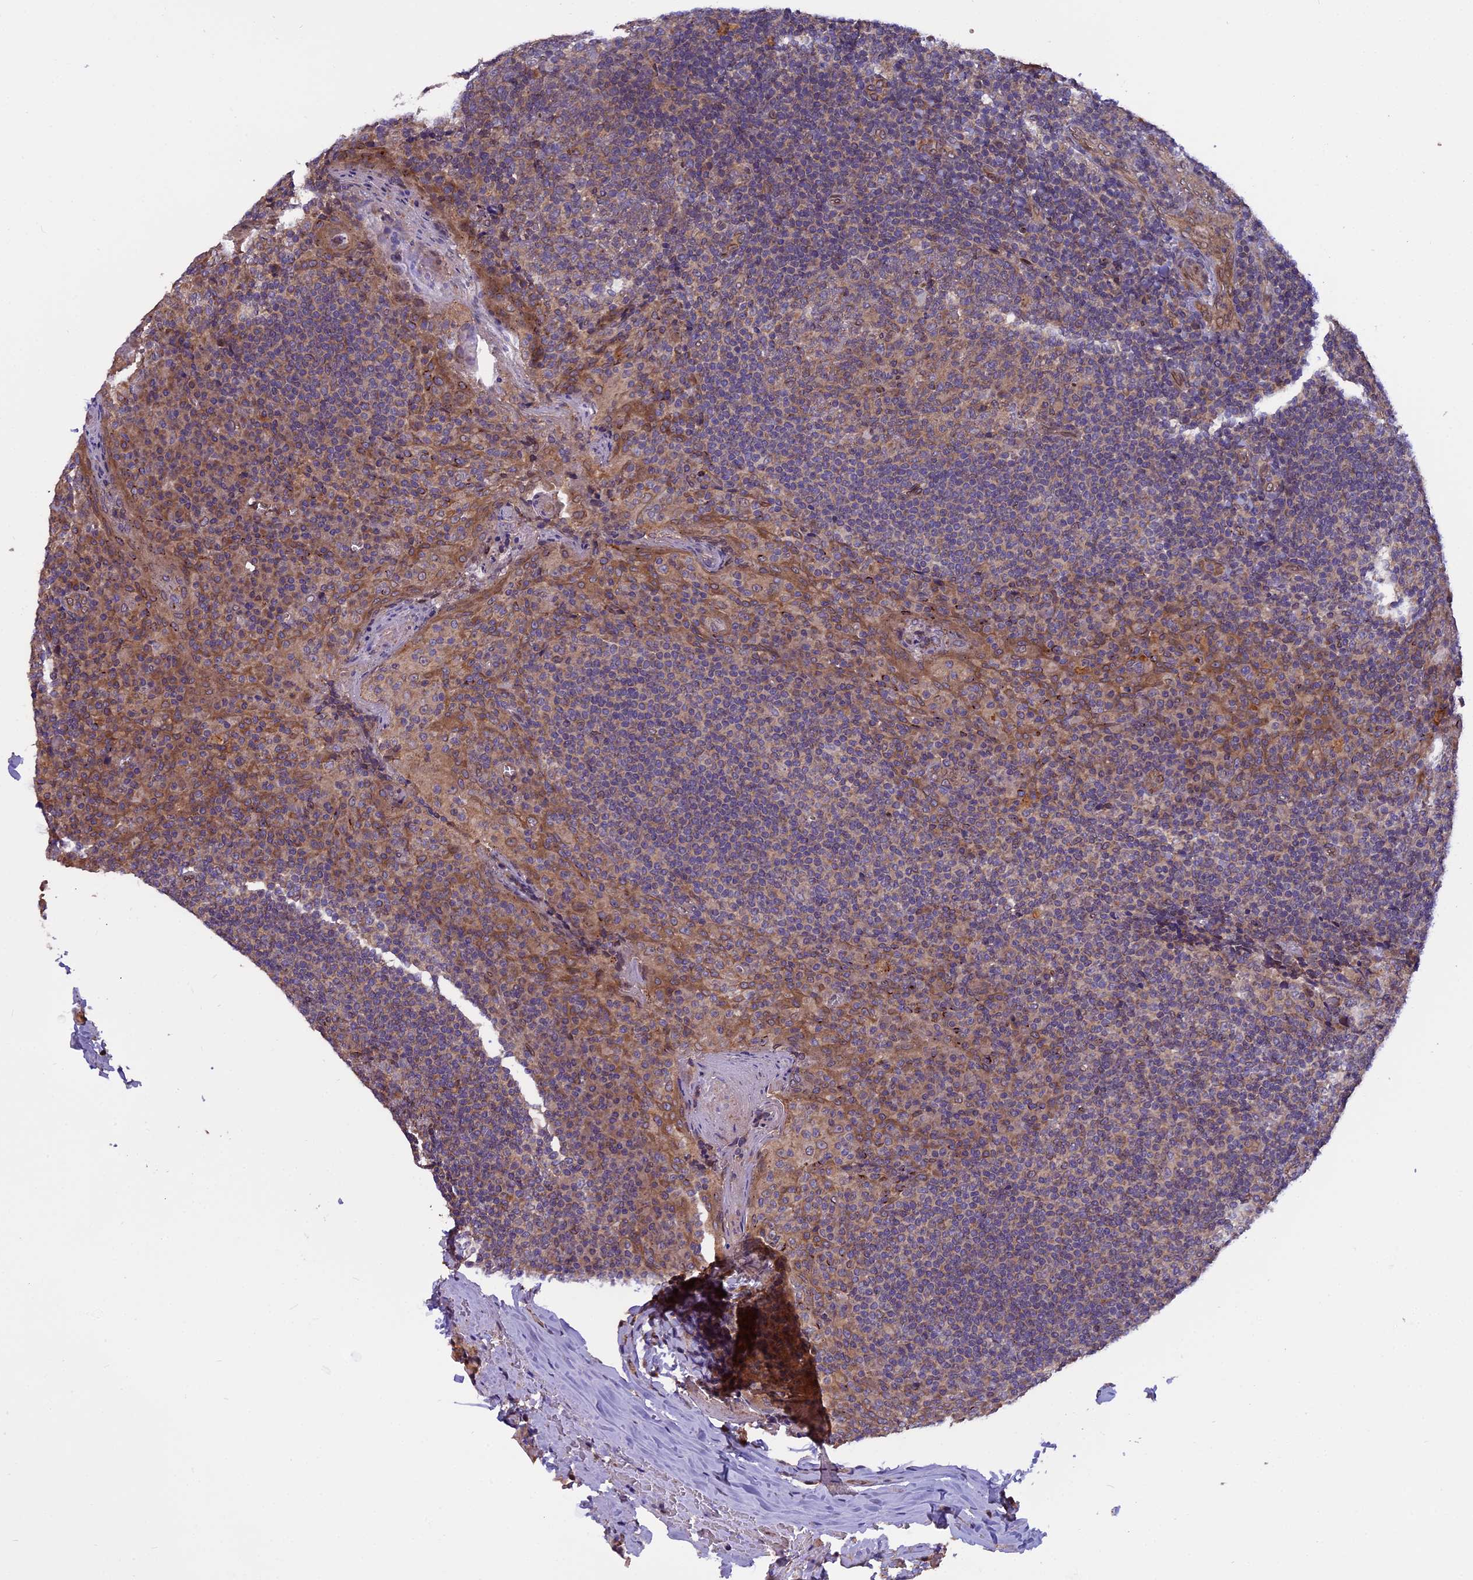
{"staining": {"intensity": "weak", "quantity": ">75%", "location": "cytoplasmic/membranous"}, "tissue": "tonsil", "cell_type": "Germinal center cells", "image_type": "normal", "snomed": [{"axis": "morphology", "description": "Normal tissue, NOS"}, {"axis": "topography", "description": "Tonsil"}], "caption": "Protein expression by immunohistochemistry displays weak cytoplasmic/membranous staining in about >75% of germinal center cells in benign tonsil.", "gene": "CHMP2A", "patient": {"sex": "male", "age": 31}}